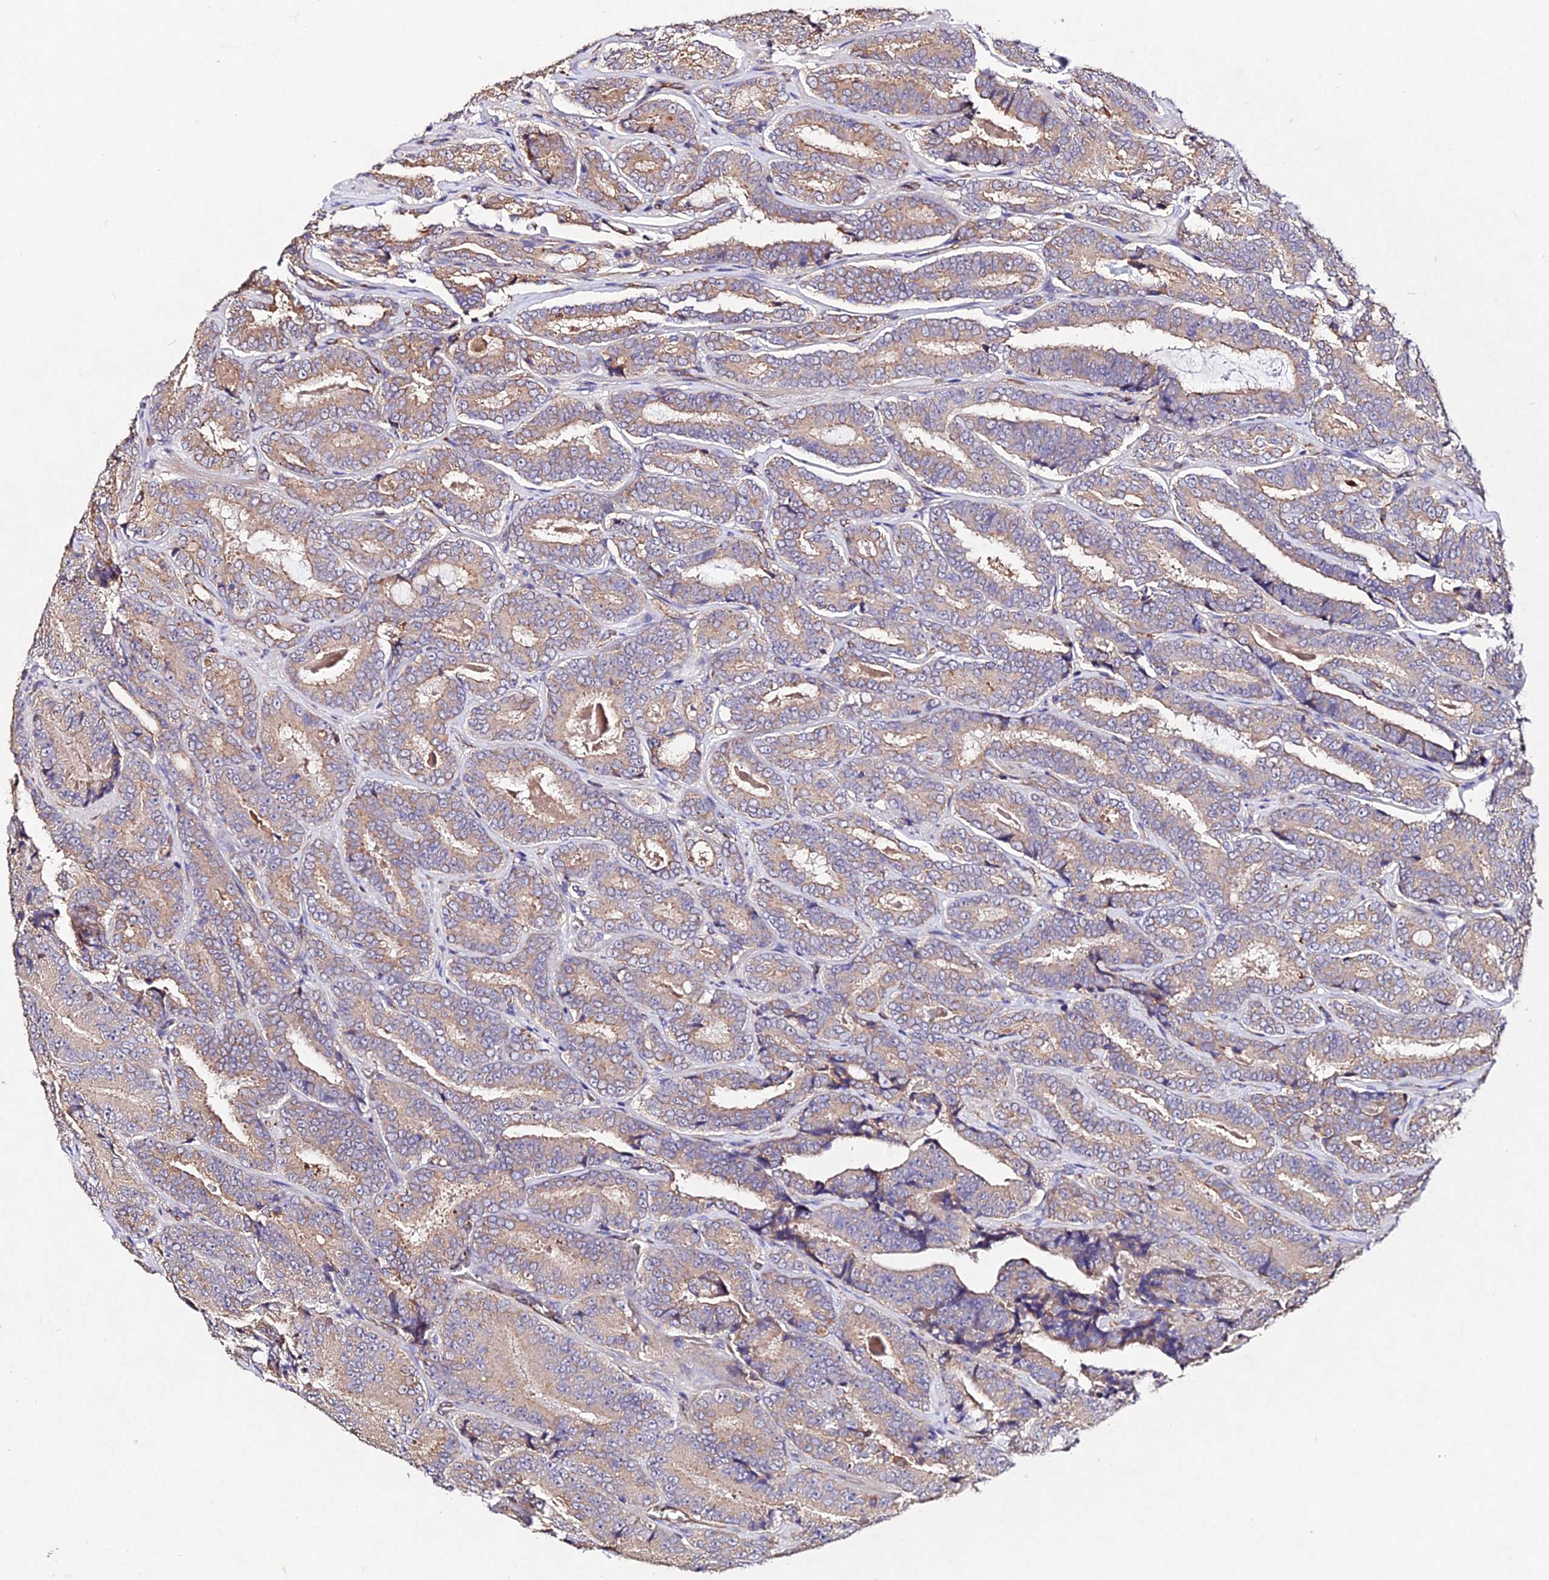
{"staining": {"intensity": "moderate", "quantity": ">75%", "location": "cytoplasmic/membranous"}, "tissue": "prostate cancer", "cell_type": "Tumor cells", "image_type": "cancer", "snomed": [{"axis": "morphology", "description": "Adenocarcinoma, High grade"}, {"axis": "topography", "description": "Prostate"}], "caption": "Protein analysis of prostate cancer tissue displays moderate cytoplasmic/membranous positivity in about >75% of tumor cells. The staining is performed using DAB brown chromogen to label protein expression. The nuclei are counter-stained blue using hematoxylin.", "gene": "AP3M2", "patient": {"sex": "male", "age": 72}}